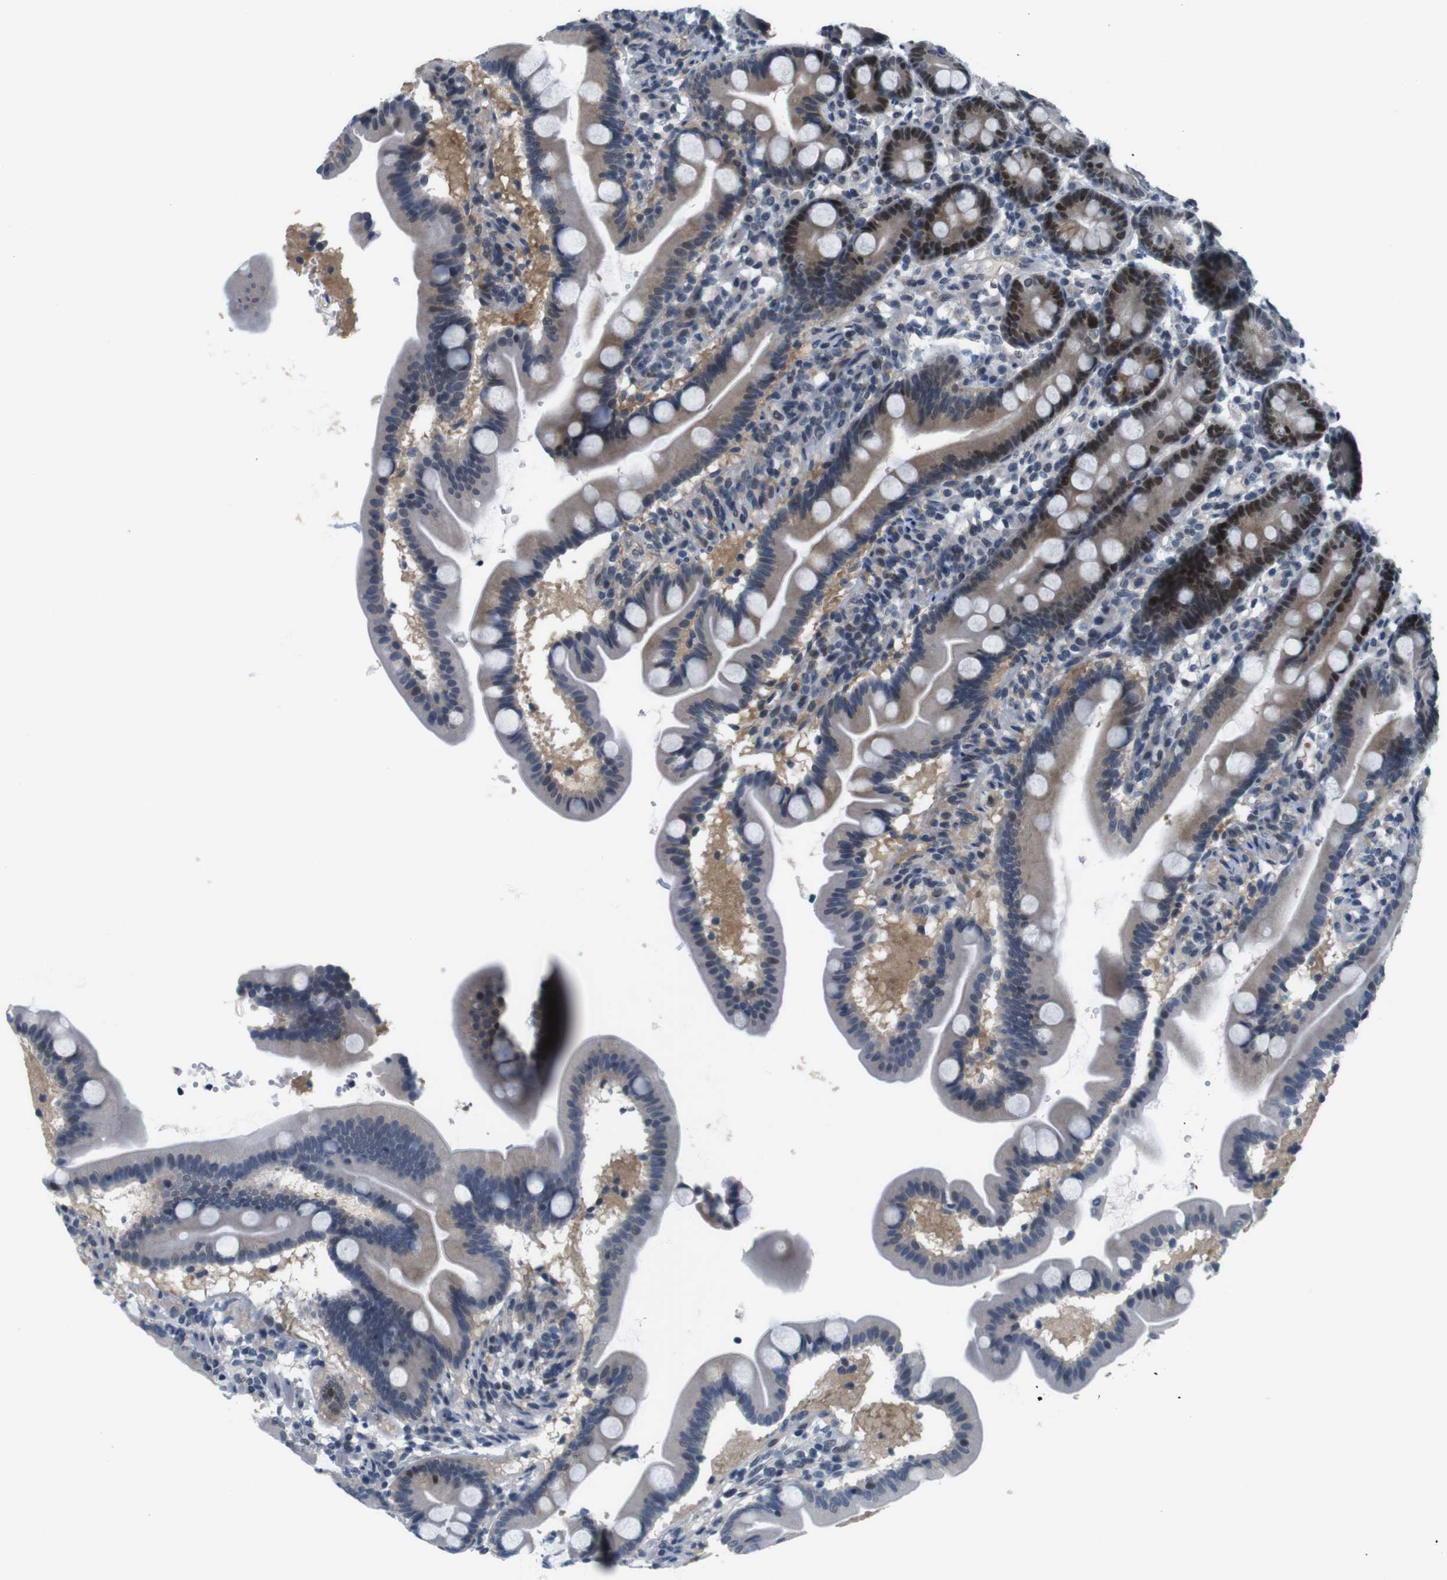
{"staining": {"intensity": "moderate", "quantity": "25%-75%", "location": "cytoplasmic/membranous,nuclear"}, "tissue": "duodenum", "cell_type": "Glandular cells", "image_type": "normal", "snomed": [{"axis": "morphology", "description": "Normal tissue, NOS"}, {"axis": "topography", "description": "Duodenum"}], "caption": "Immunohistochemistry (DAB) staining of unremarkable human duodenum shows moderate cytoplasmic/membranous,nuclear protein positivity in about 25%-75% of glandular cells. Using DAB (brown) and hematoxylin (blue) stains, captured at high magnification using brightfield microscopy.", "gene": "SMCO2", "patient": {"sex": "male", "age": 54}}